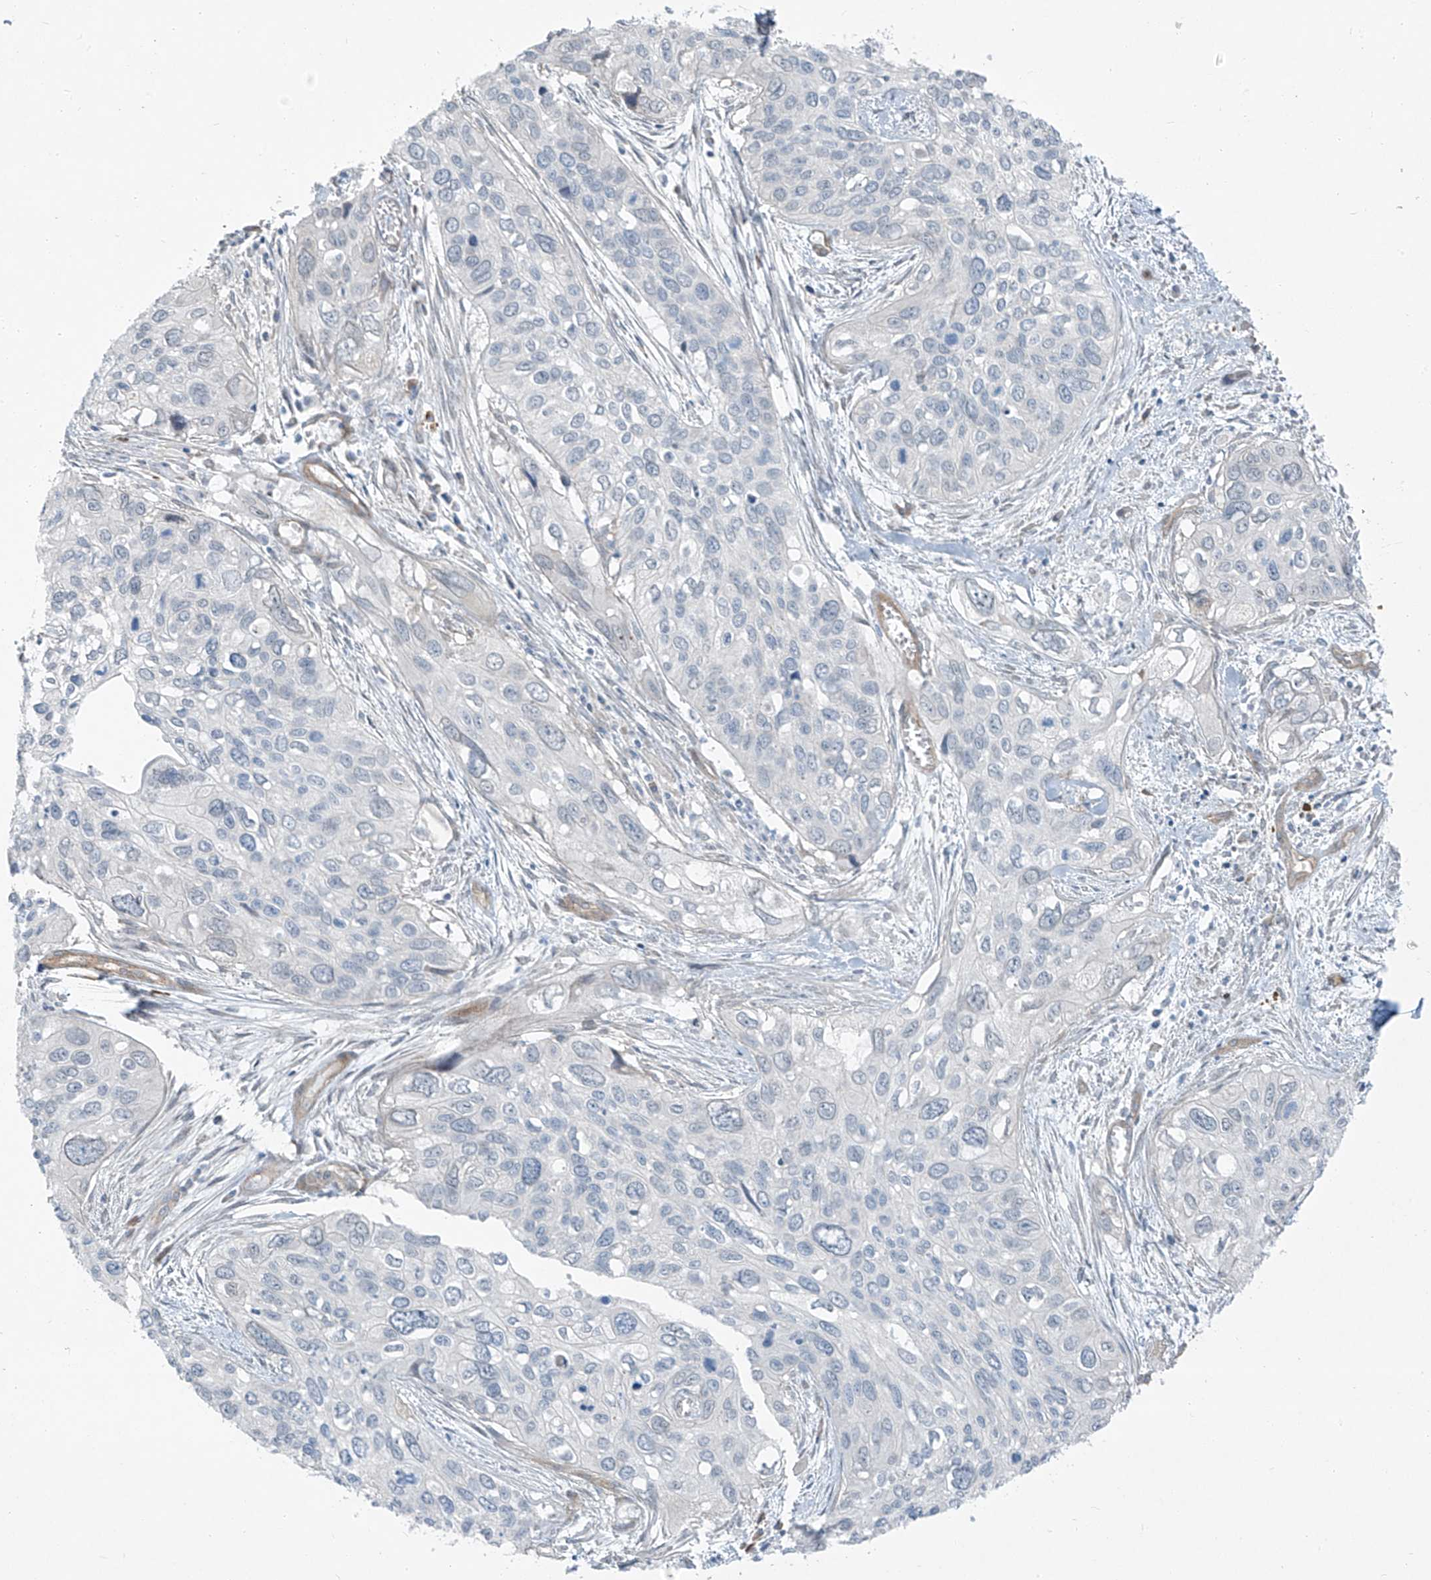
{"staining": {"intensity": "negative", "quantity": "none", "location": "none"}, "tissue": "cervical cancer", "cell_type": "Tumor cells", "image_type": "cancer", "snomed": [{"axis": "morphology", "description": "Squamous cell carcinoma, NOS"}, {"axis": "topography", "description": "Cervix"}], "caption": "Tumor cells are negative for protein expression in human cervical cancer (squamous cell carcinoma).", "gene": "TNS2", "patient": {"sex": "female", "age": 55}}